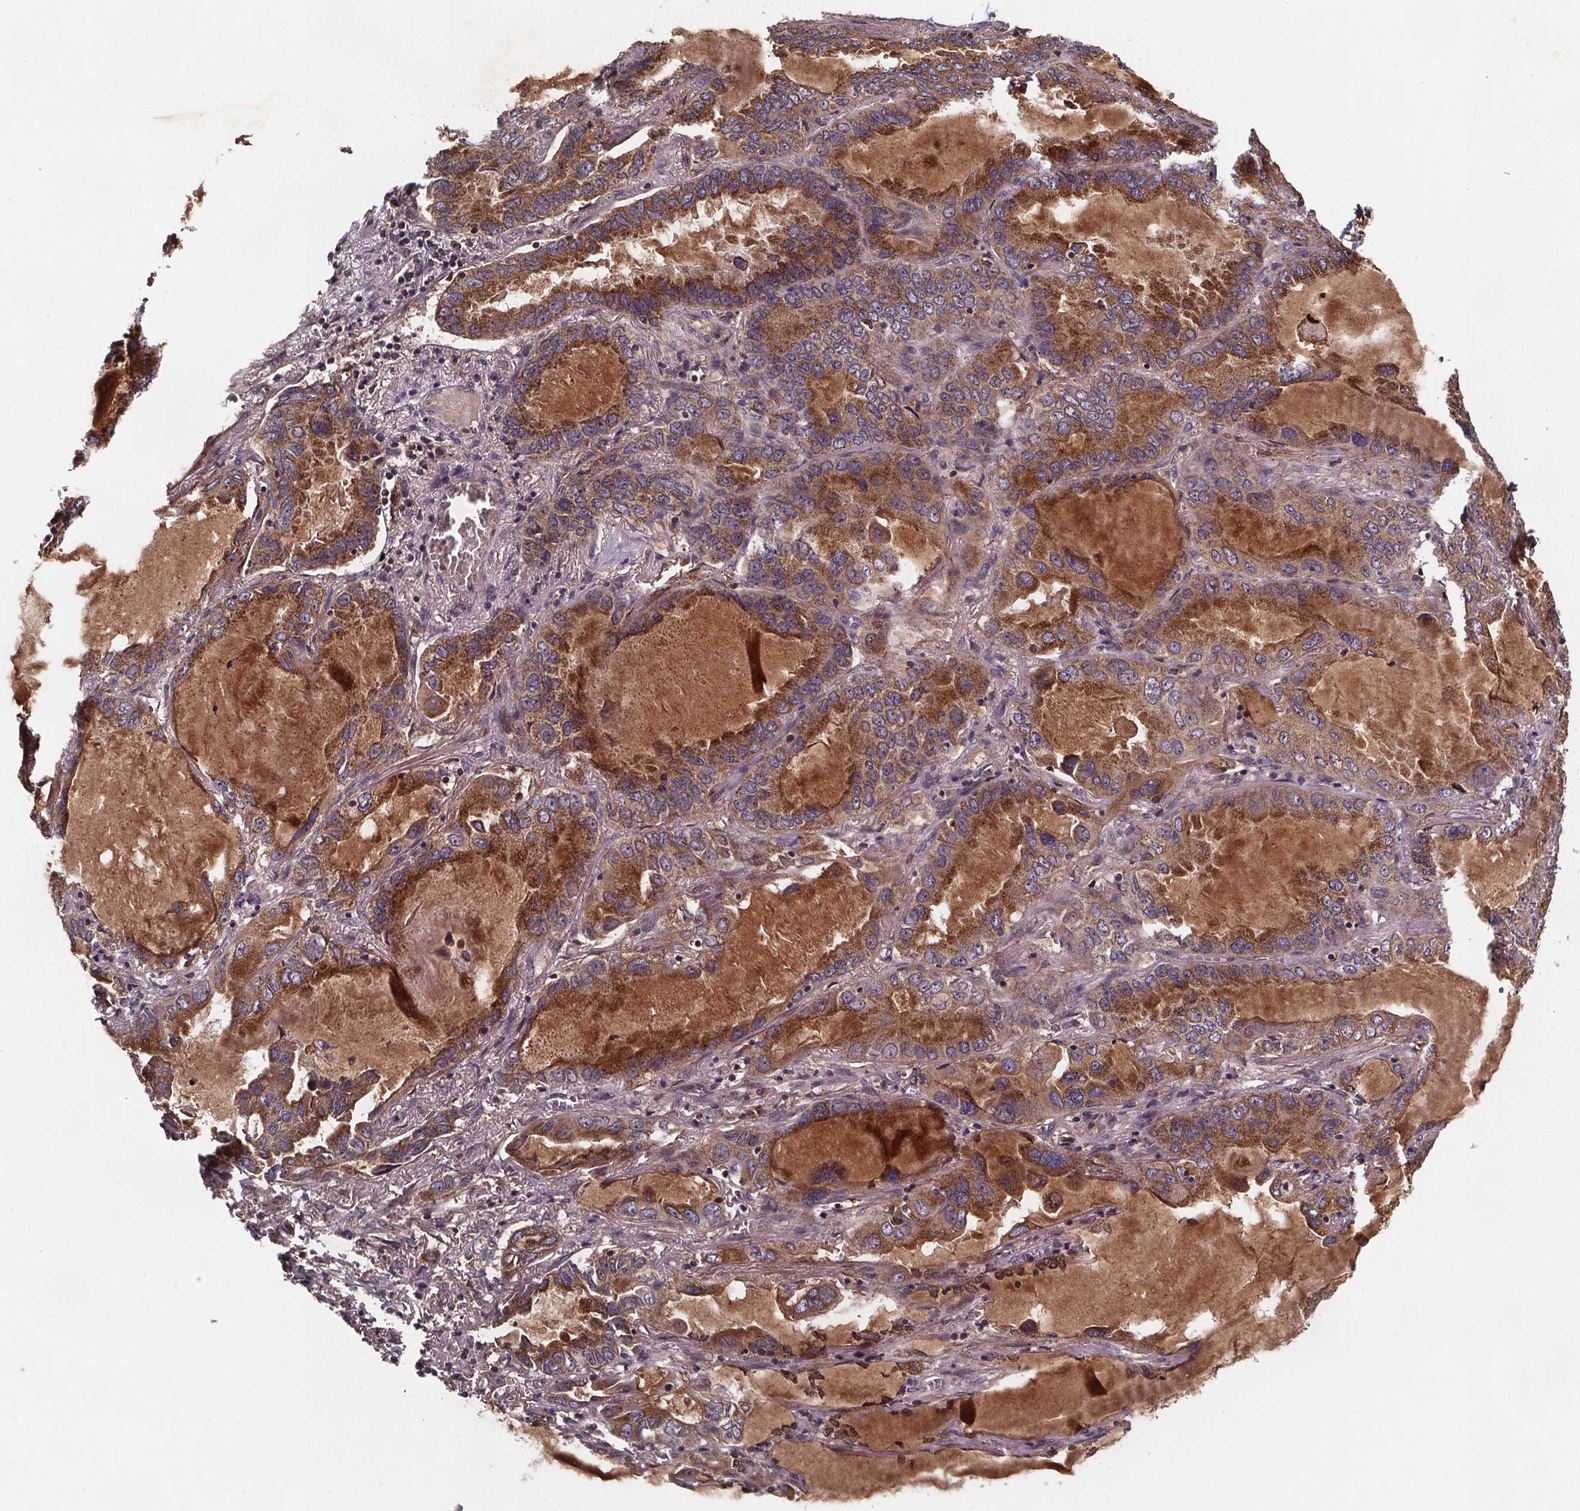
{"staining": {"intensity": "strong", "quantity": "25%-75%", "location": "cytoplasmic/membranous"}, "tissue": "lung cancer", "cell_type": "Tumor cells", "image_type": "cancer", "snomed": [{"axis": "morphology", "description": "Adenocarcinoma, NOS"}, {"axis": "topography", "description": "Lung"}], "caption": "Human adenocarcinoma (lung) stained for a protein (brown) displays strong cytoplasmic/membranous positive positivity in about 25%-75% of tumor cells.", "gene": "FASTKD3", "patient": {"sex": "male", "age": 64}}